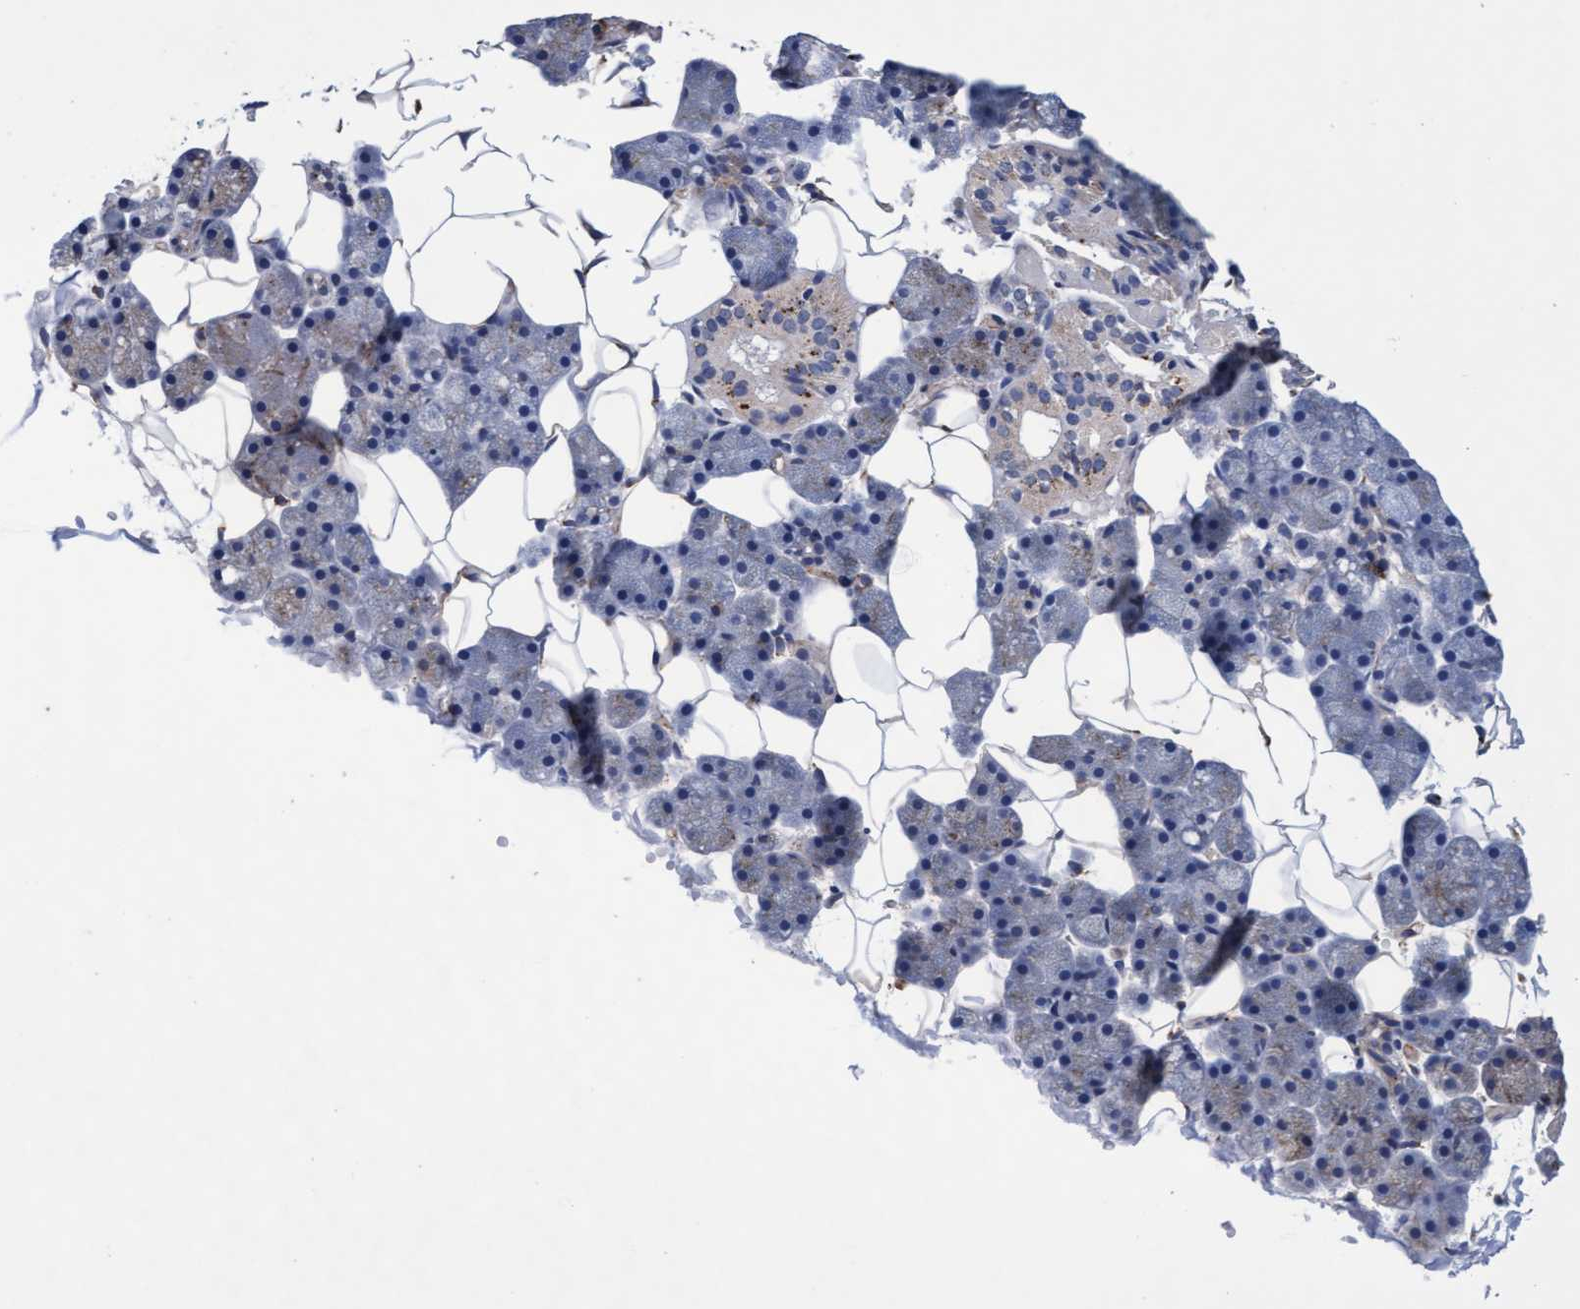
{"staining": {"intensity": "moderate", "quantity": "<25%", "location": "cytoplasmic/membranous"}, "tissue": "salivary gland", "cell_type": "Glandular cells", "image_type": "normal", "snomed": [{"axis": "morphology", "description": "Normal tissue, NOS"}, {"axis": "topography", "description": "Salivary gland"}], "caption": "Immunohistochemistry (DAB) staining of benign human salivary gland shows moderate cytoplasmic/membranous protein staining in about <25% of glandular cells. The staining is performed using DAB brown chromogen to label protein expression. The nuclei are counter-stained blue using hematoxylin.", "gene": "CPQ", "patient": {"sex": "female", "age": 33}}